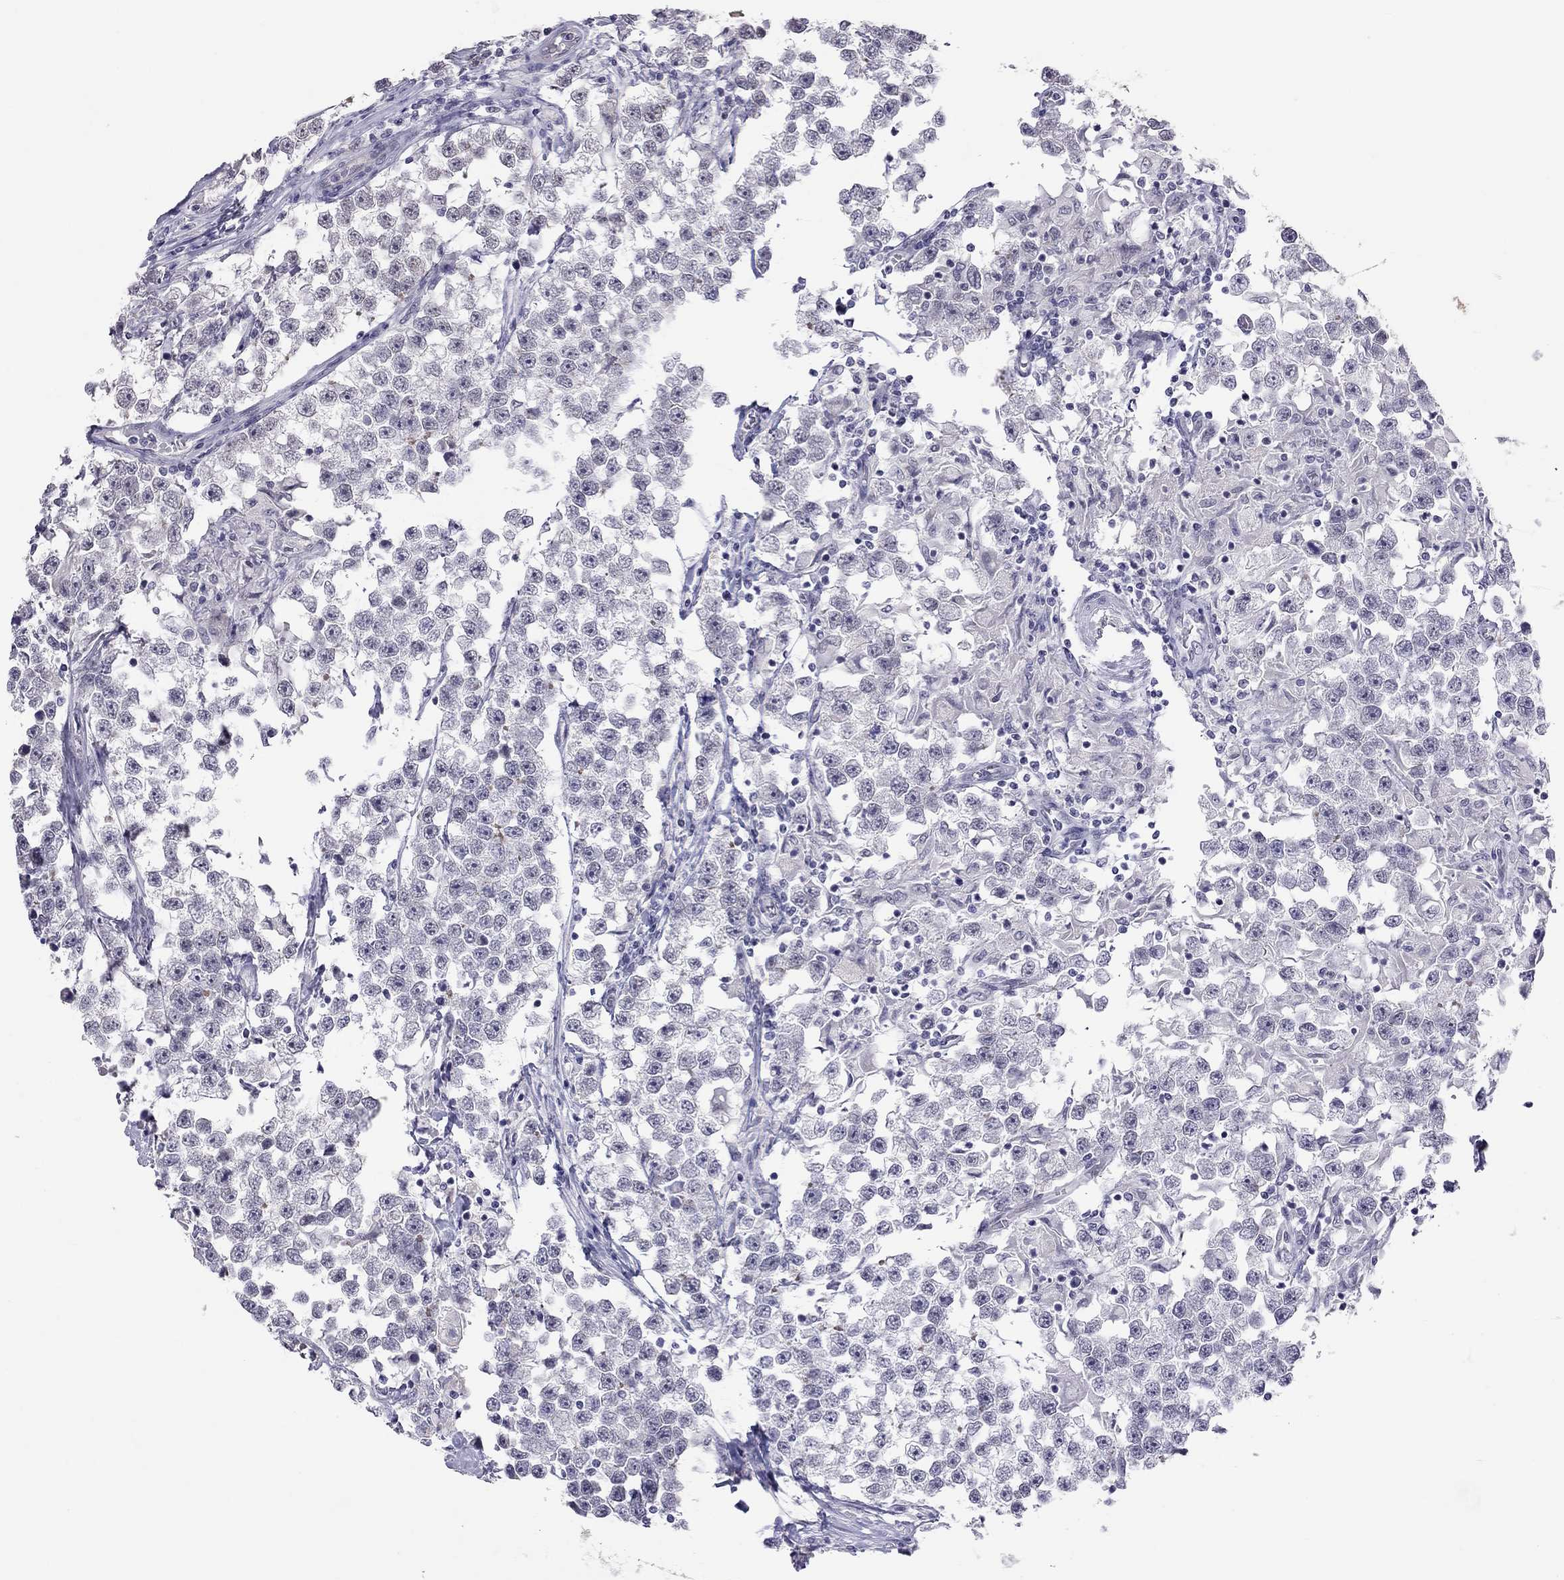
{"staining": {"intensity": "negative", "quantity": "none", "location": "none"}, "tissue": "testis cancer", "cell_type": "Tumor cells", "image_type": "cancer", "snomed": [{"axis": "morphology", "description": "Seminoma, NOS"}, {"axis": "topography", "description": "Testis"}], "caption": "Seminoma (testis) was stained to show a protein in brown. There is no significant staining in tumor cells.", "gene": "JHY", "patient": {"sex": "male", "age": 46}}